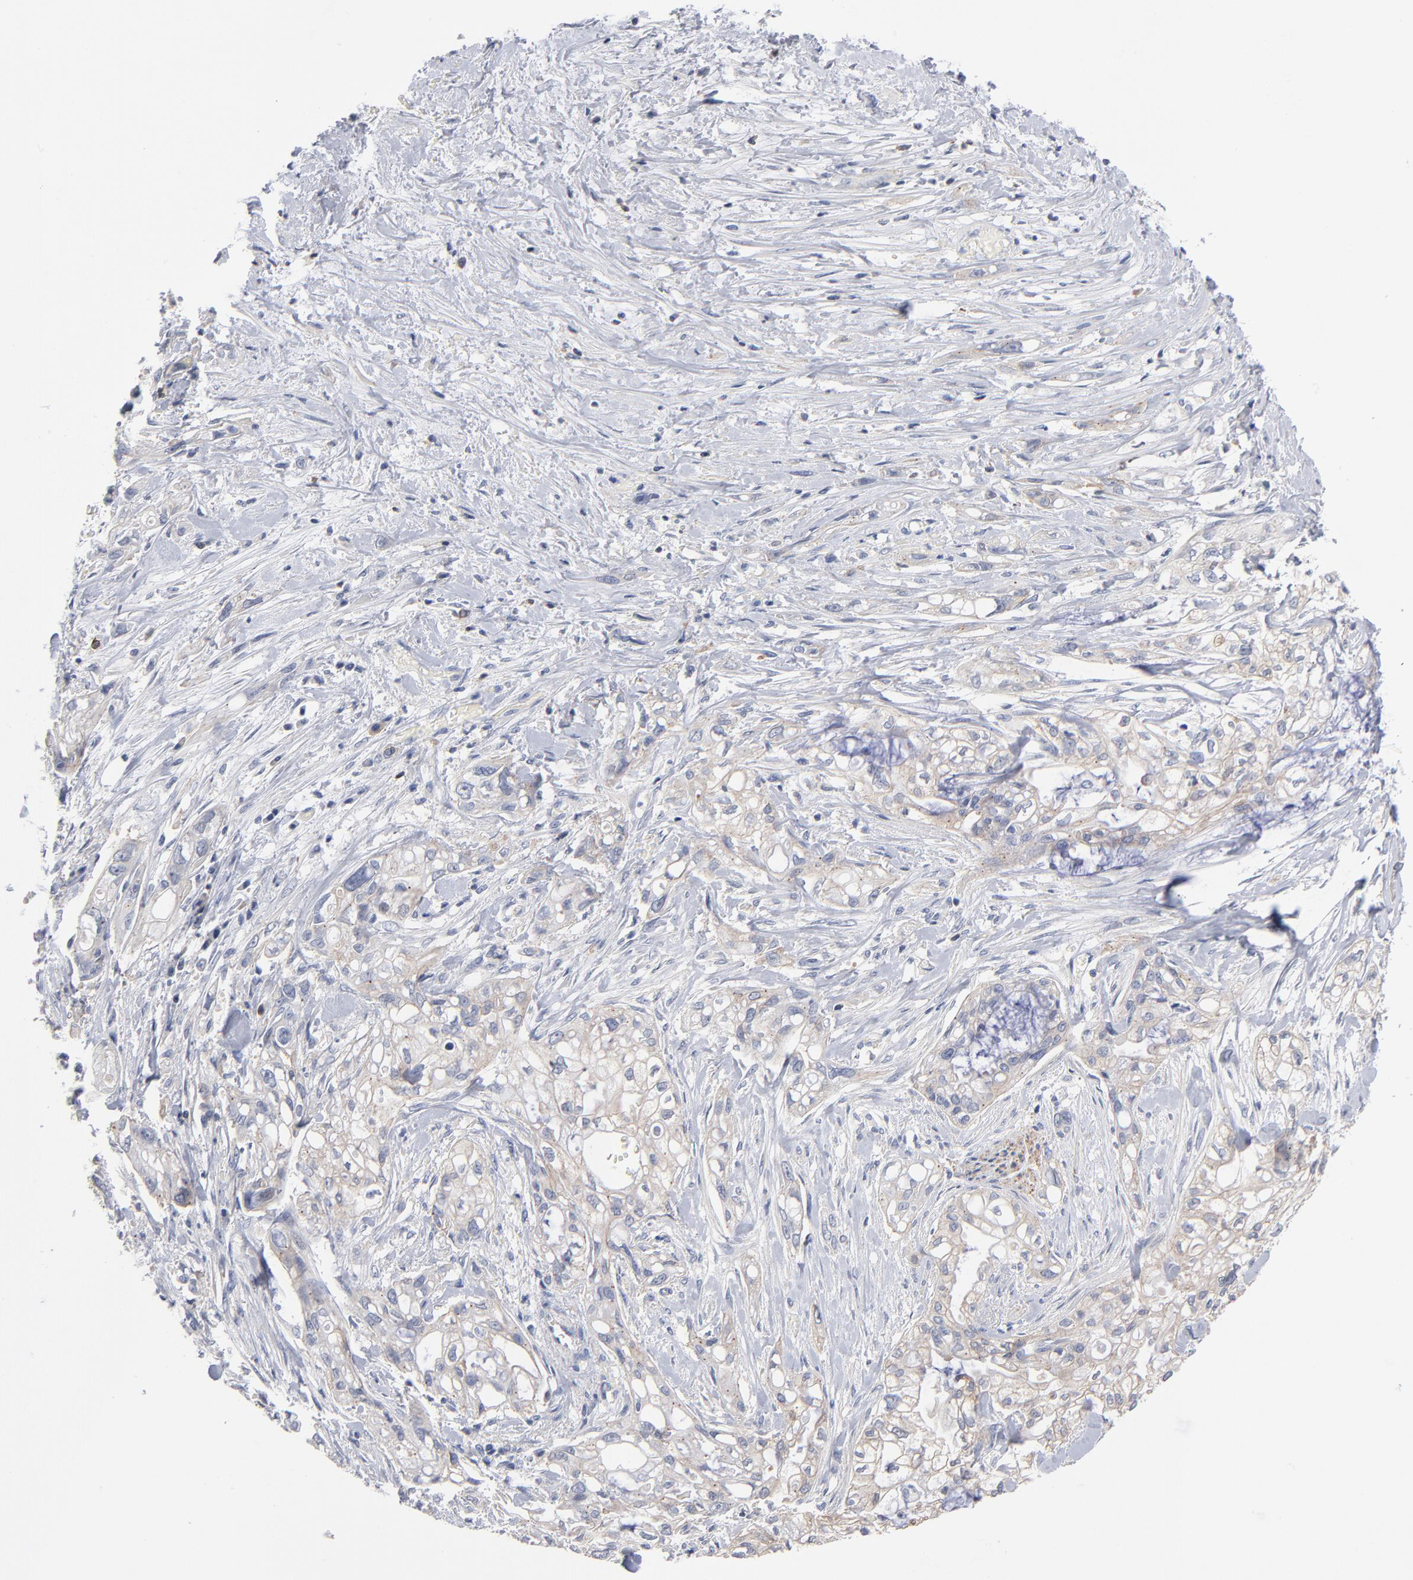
{"staining": {"intensity": "weak", "quantity": "25%-75%", "location": "cytoplasmic/membranous"}, "tissue": "pancreatic cancer", "cell_type": "Tumor cells", "image_type": "cancer", "snomed": [{"axis": "morphology", "description": "Normal tissue, NOS"}, {"axis": "topography", "description": "Pancreas"}], "caption": "A photomicrograph of human pancreatic cancer stained for a protein exhibits weak cytoplasmic/membranous brown staining in tumor cells.", "gene": "PDLIM2", "patient": {"sex": "male", "age": 42}}